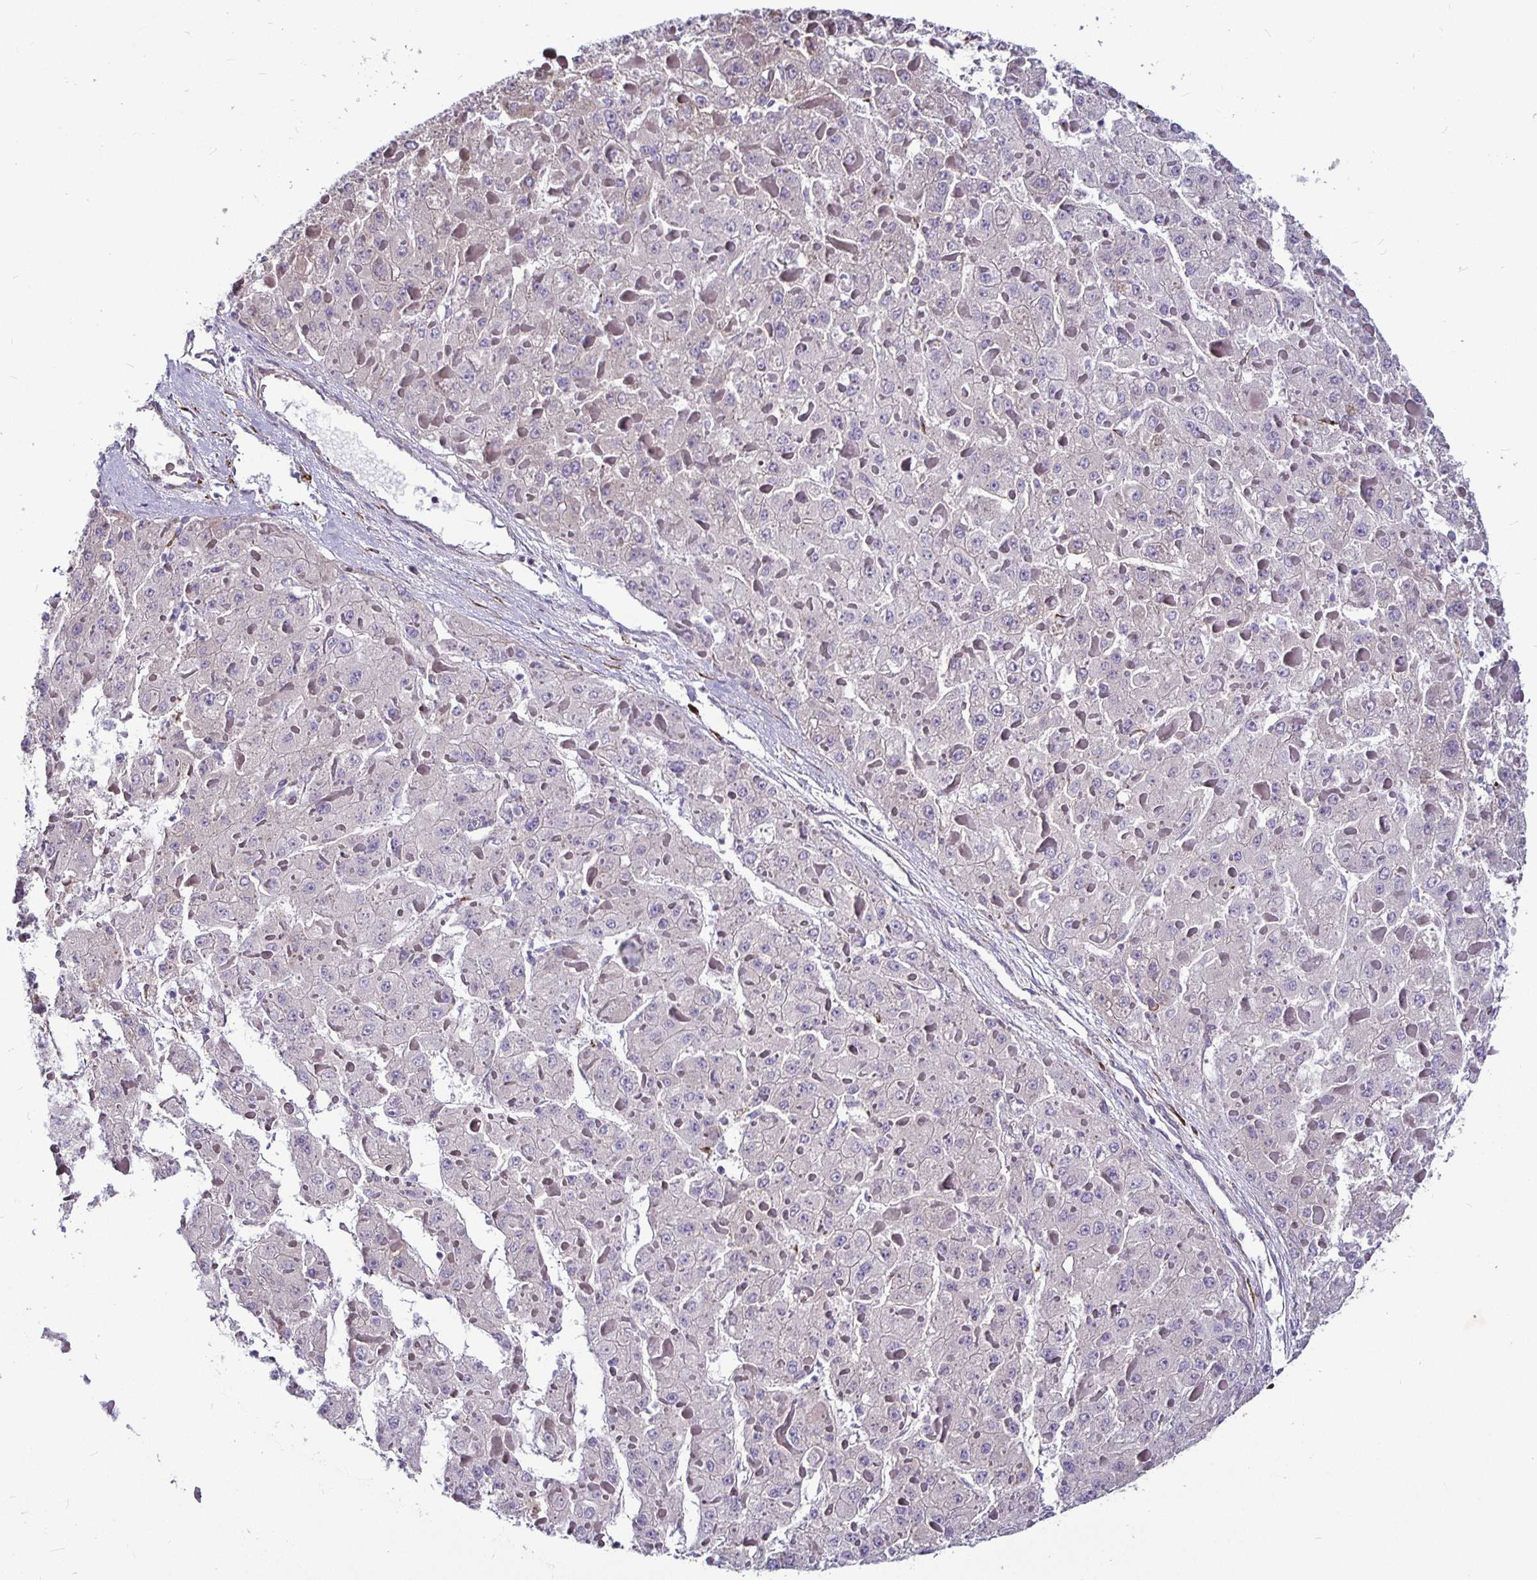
{"staining": {"intensity": "negative", "quantity": "none", "location": "none"}, "tissue": "liver cancer", "cell_type": "Tumor cells", "image_type": "cancer", "snomed": [{"axis": "morphology", "description": "Carcinoma, Hepatocellular, NOS"}, {"axis": "topography", "description": "Liver"}], "caption": "An immunohistochemistry (IHC) photomicrograph of liver cancer is shown. There is no staining in tumor cells of liver cancer. (Immunohistochemistry, brightfield microscopy, high magnification).", "gene": "P4HA2", "patient": {"sex": "female", "age": 73}}